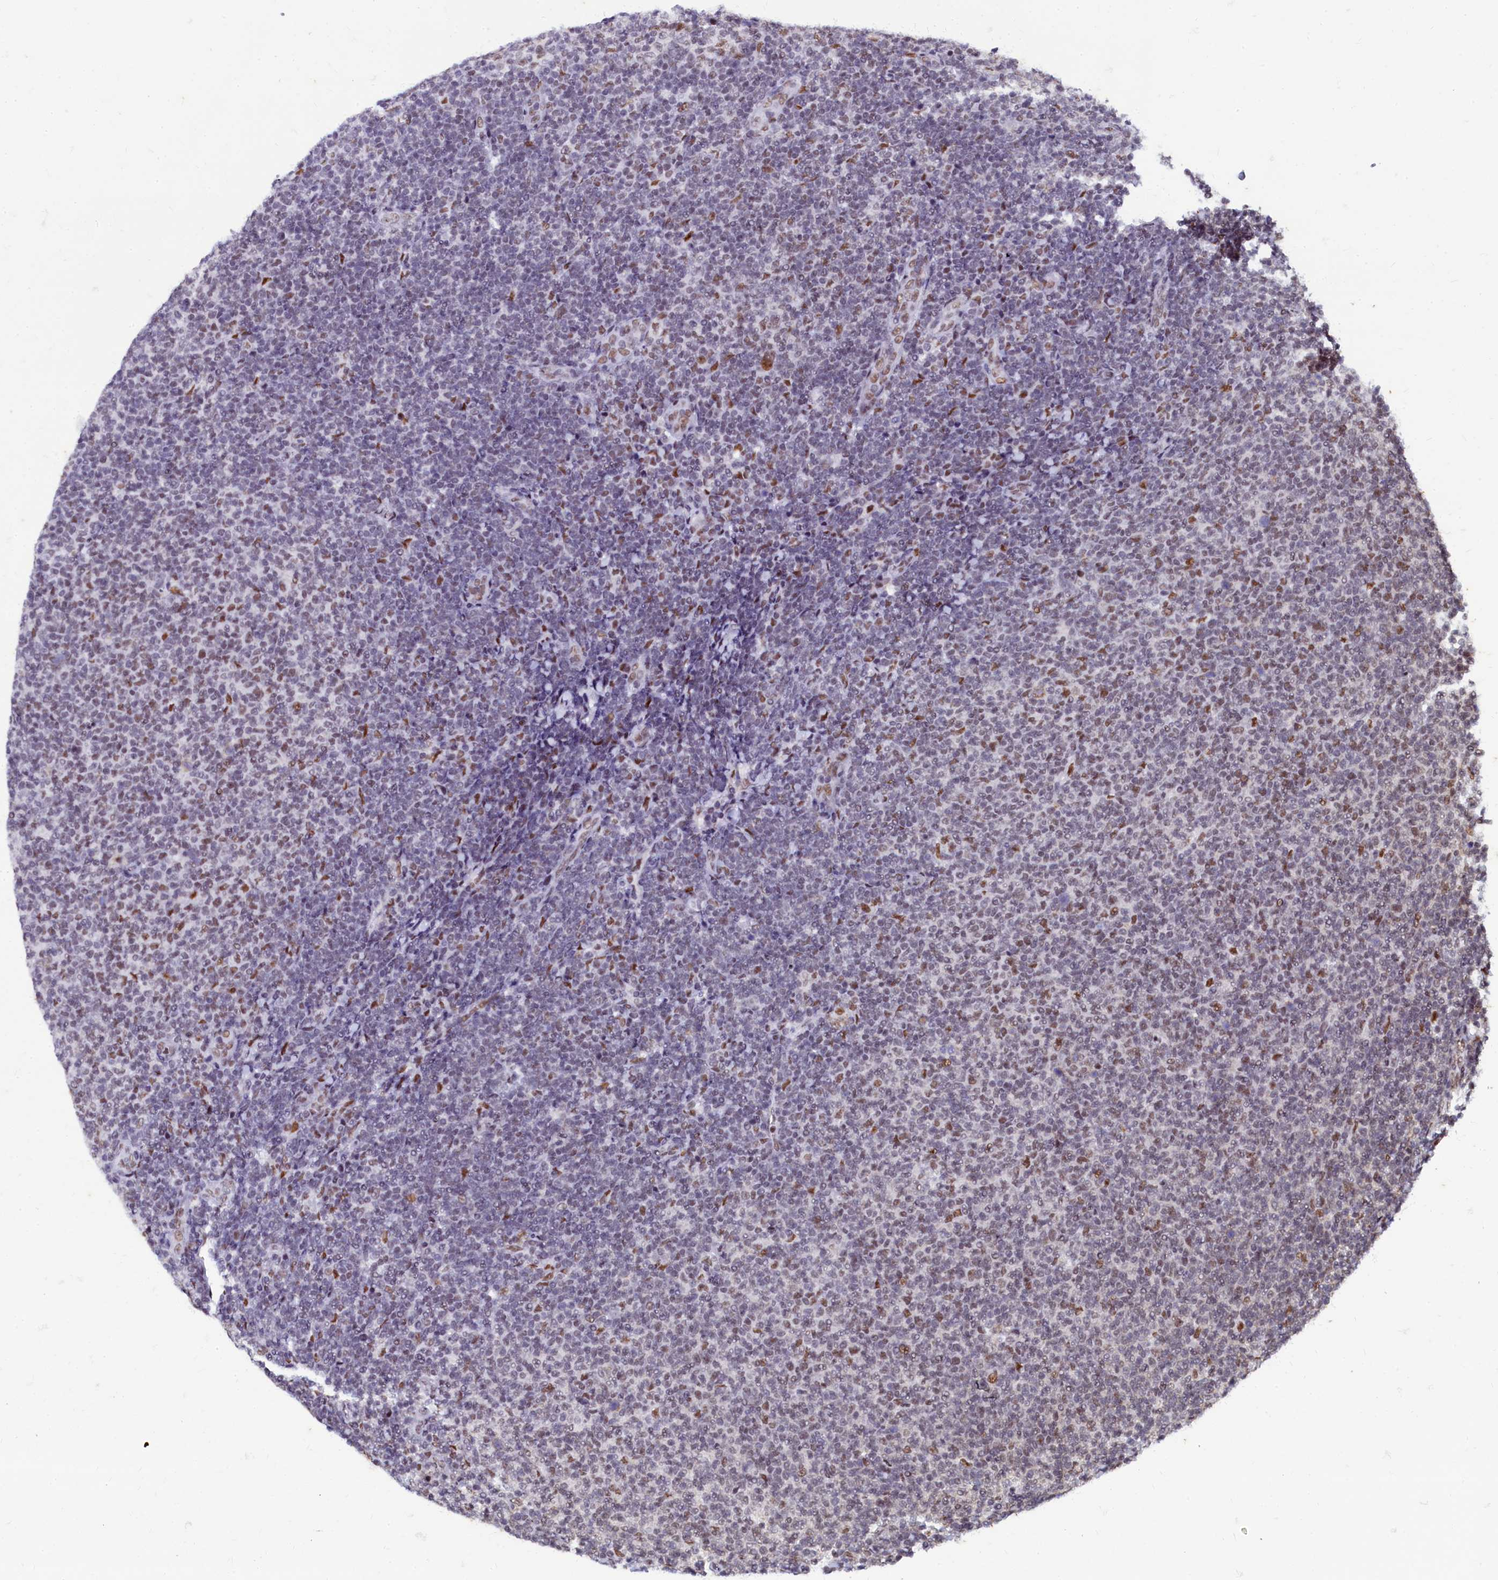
{"staining": {"intensity": "moderate", "quantity": "25%-75%", "location": "nuclear"}, "tissue": "lymphoma", "cell_type": "Tumor cells", "image_type": "cancer", "snomed": [{"axis": "morphology", "description": "Malignant lymphoma, non-Hodgkin's type, Low grade"}, {"axis": "topography", "description": "Lymph node"}], "caption": "The histopathology image exhibits a brown stain indicating the presence of a protein in the nuclear of tumor cells in lymphoma.", "gene": "CPSF7", "patient": {"sex": "male", "age": 66}}